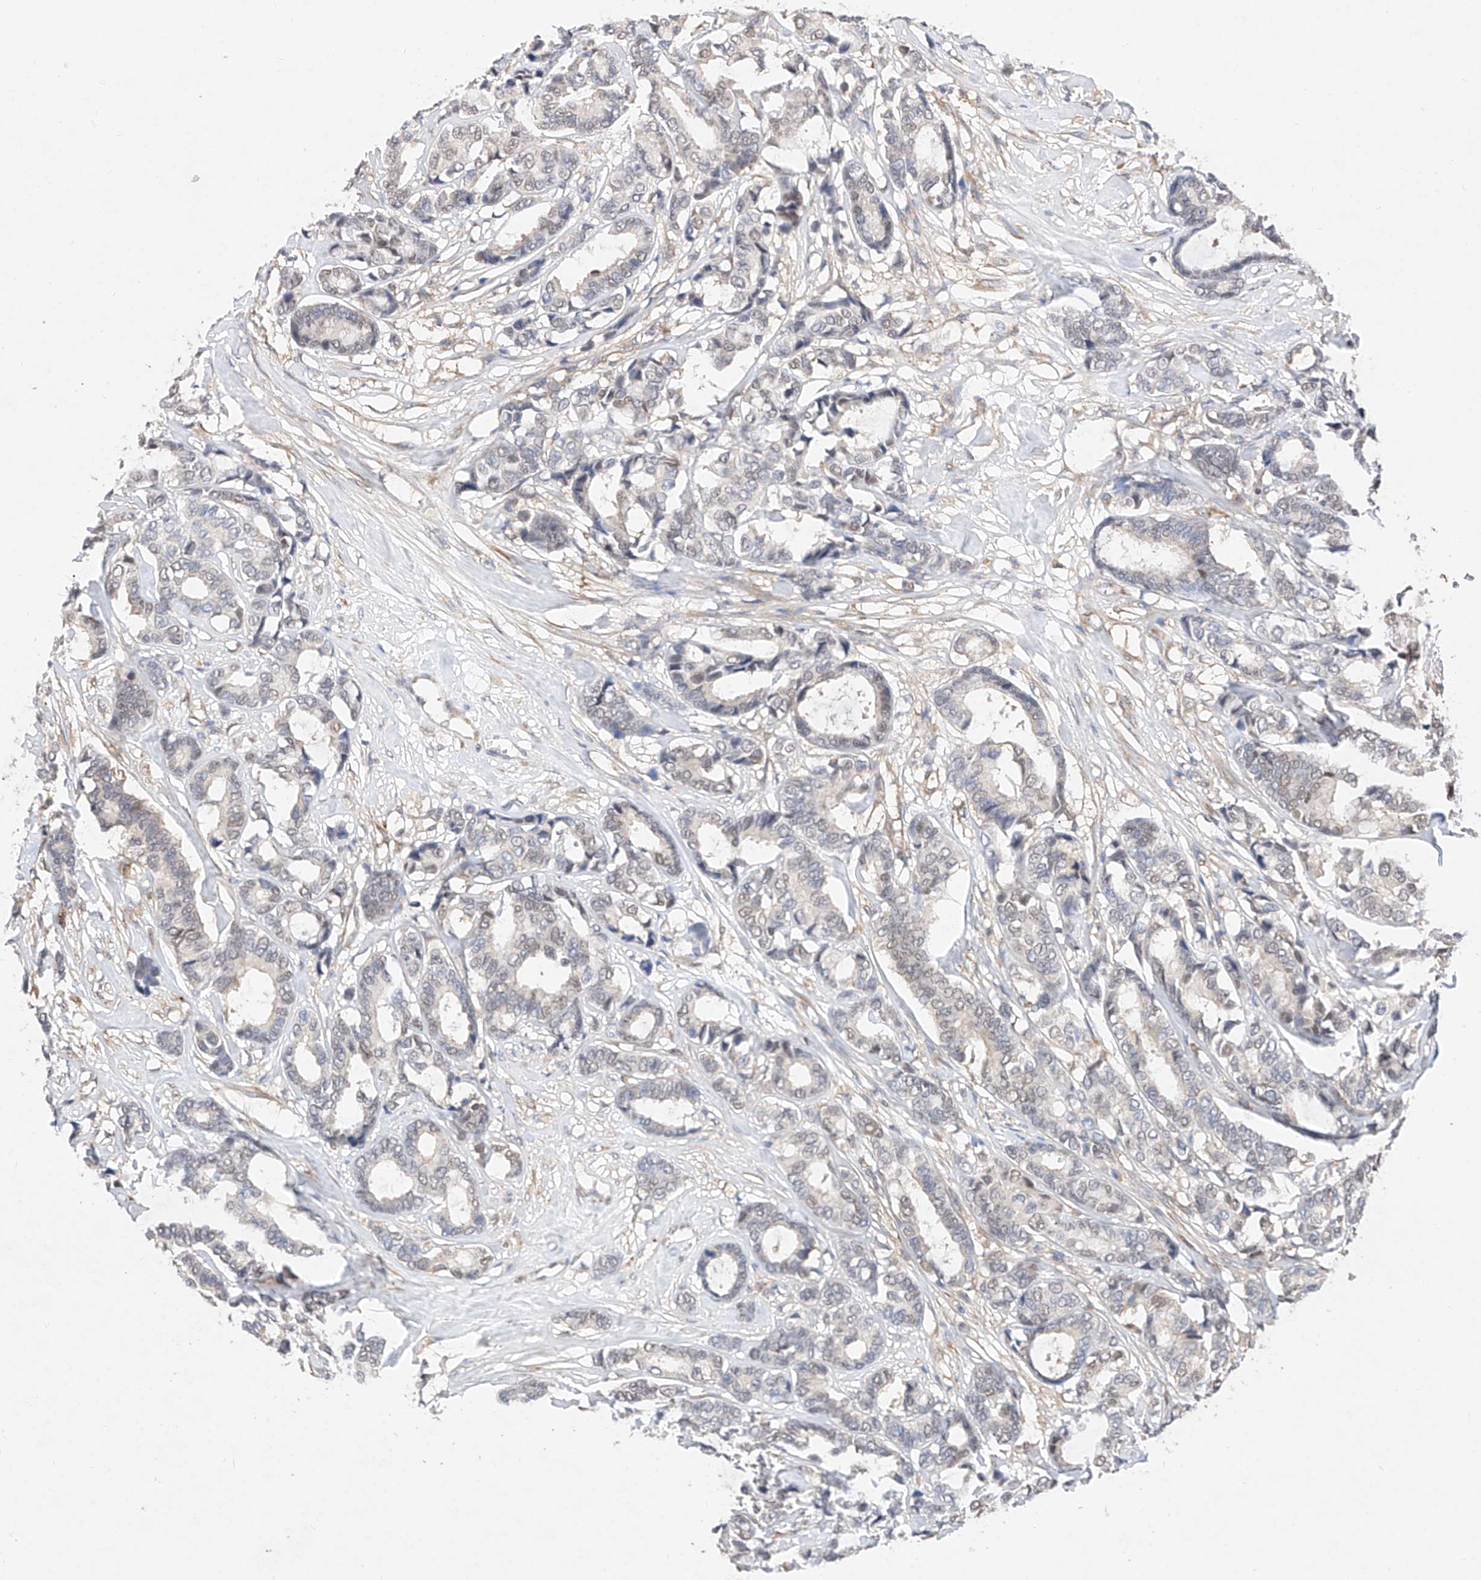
{"staining": {"intensity": "negative", "quantity": "none", "location": "none"}, "tissue": "breast cancer", "cell_type": "Tumor cells", "image_type": "cancer", "snomed": [{"axis": "morphology", "description": "Duct carcinoma"}, {"axis": "topography", "description": "Breast"}], "caption": "Immunohistochemical staining of breast cancer (intraductal carcinoma) exhibits no significant staining in tumor cells.", "gene": "ZSCAN4", "patient": {"sex": "female", "age": 87}}